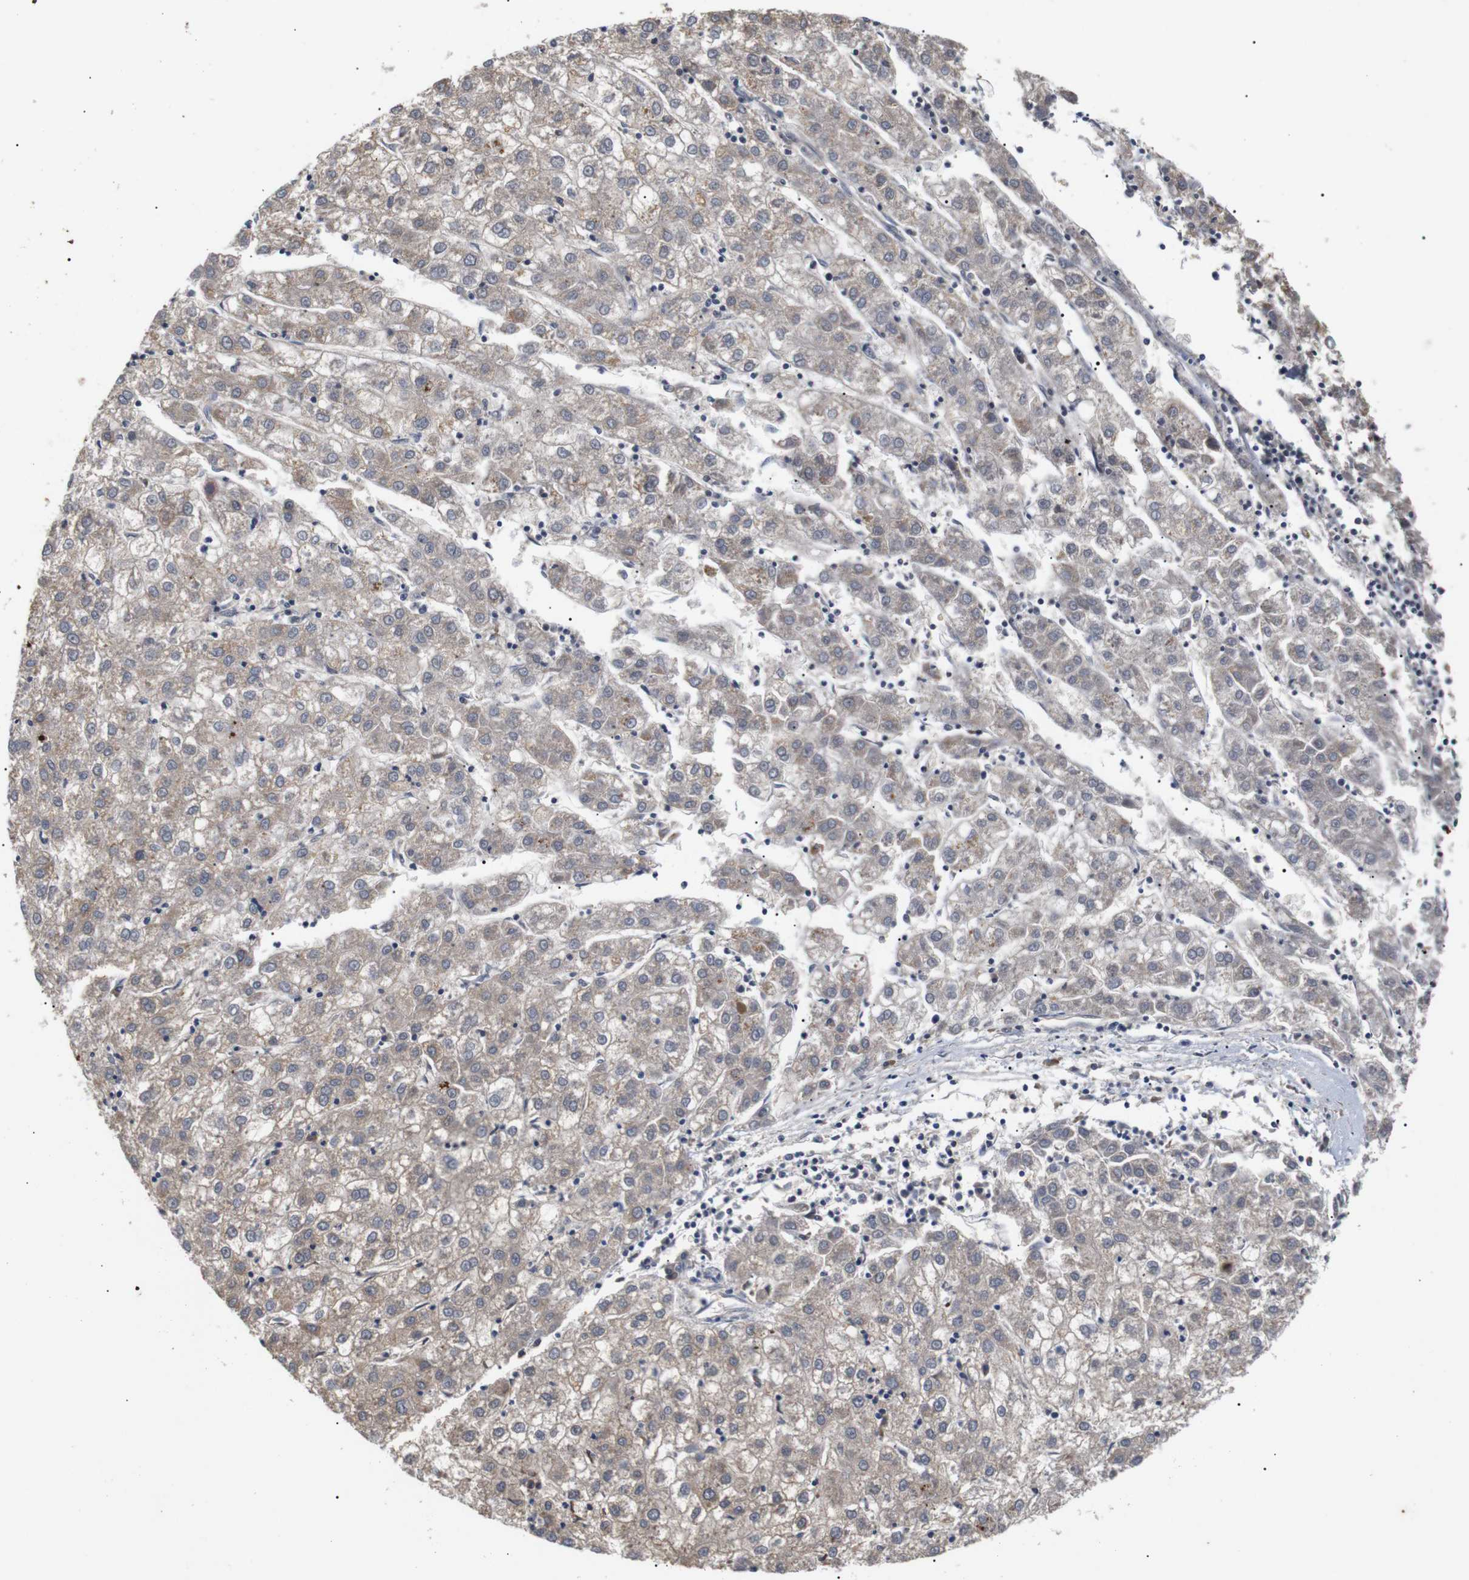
{"staining": {"intensity": "weak", "quantity": ">75%", "location": "cytoplasmic/membranous"}, "tissue": "liver cancer", "cell_type": "Tumor cells", "image_type": "cancer", "snomed": [{"axis": "morphology", "description": "Carcinoma, Hepatocellular, NOS"}, {"axis": "topography", "description": "Liver"}], "caption": "IHC micrograph of human liver cancer (hepatocellular carcinoma) stained for a protein (brown), which exhibits low levels of weak cytoplasmic/membranous staining in approximately >75% of tumor cells.", "gene": "RIPK1", "patient": {"sex": "male", "age": 72}}